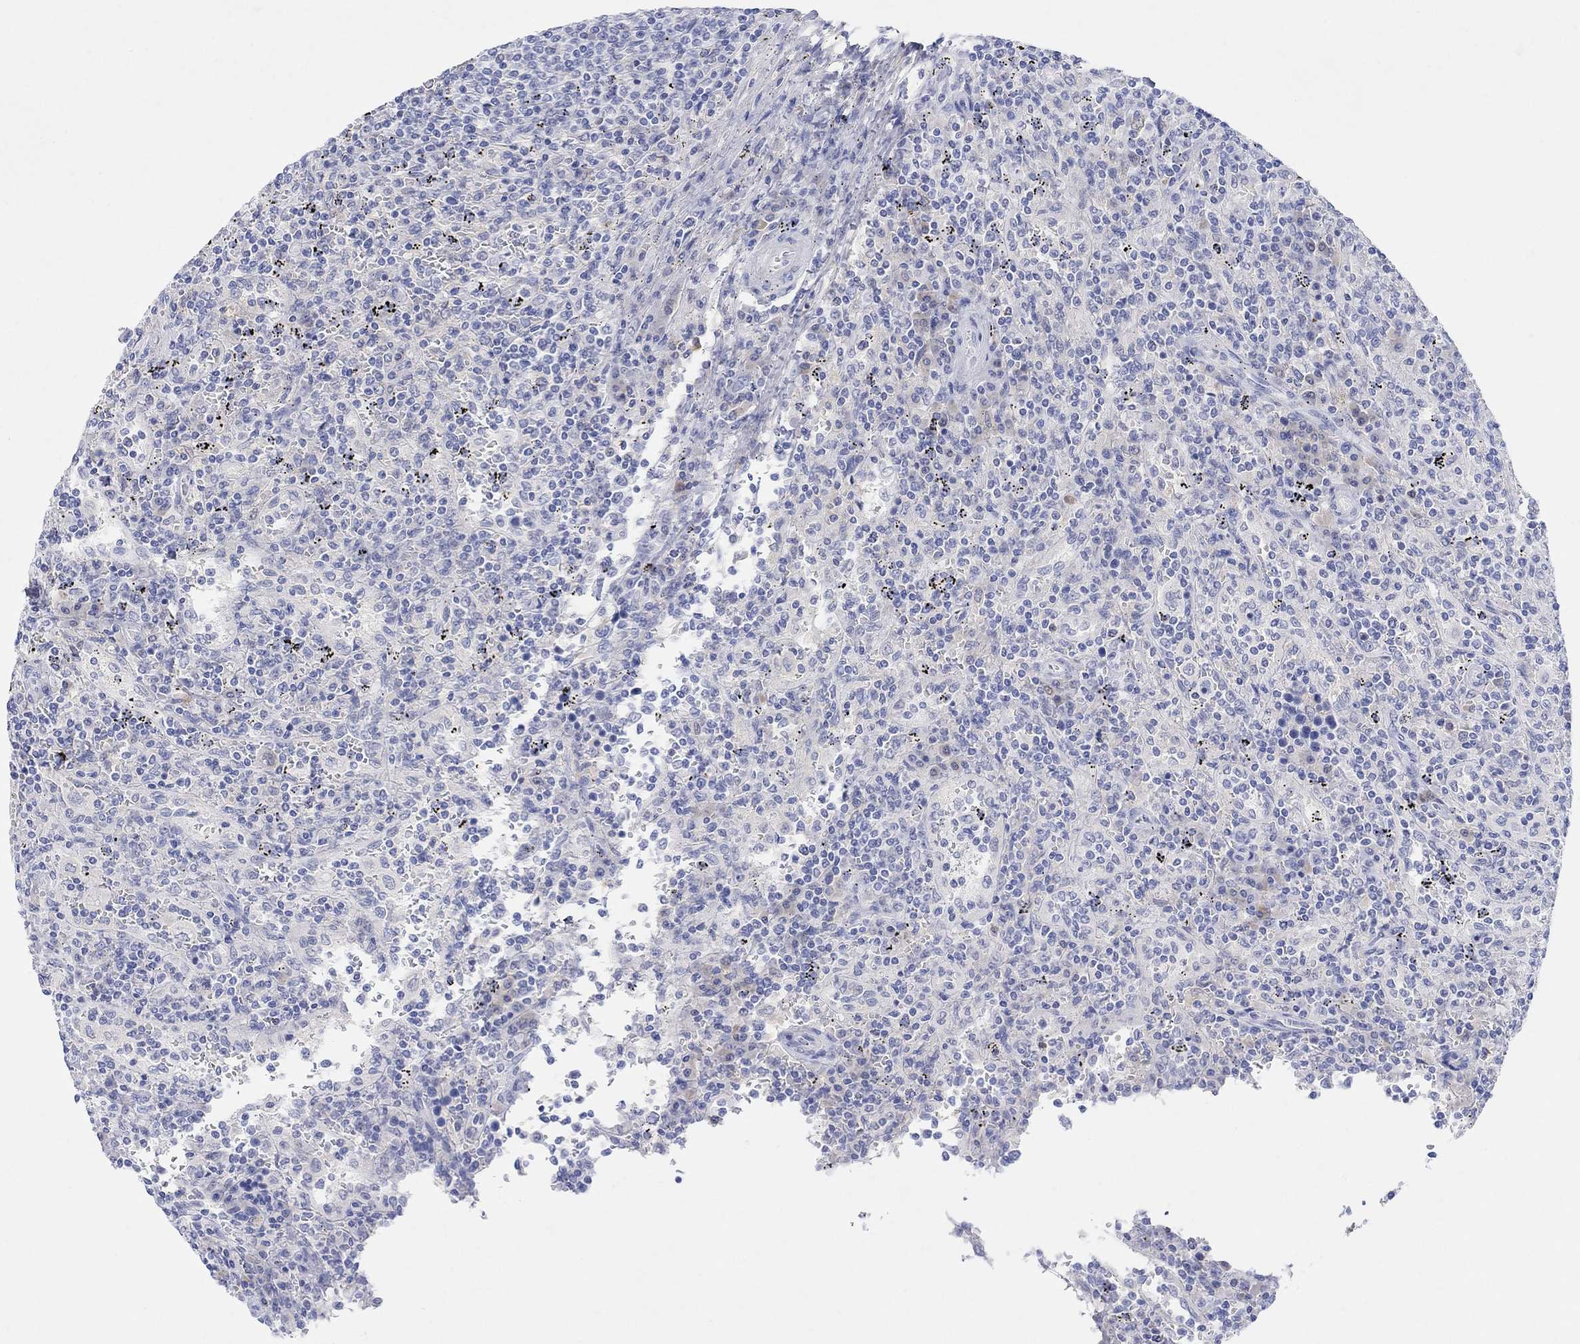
{"staining": {"intensity": "negative", "quantity": "none", "location": "none"}, "tissue": "lymphoma", "cell_type": "Tumor cells", "image_type": "cancer", "snomed": [{"axis": "morphology", "description": "Malignant lymphoma, non-Hodgkin's type, Low grade"}, {"axis": "topography", "description": "Spleen"}], "caption": "Lymphoma was stained to show a protein in brown. There is no significant positivity in tumor cells. (DAB immunohistochemistry (IHC) visualized using brightfield microscopy, high magnification).", "gene": "TYR", "patient": {"sex": "male", "age": 62}}